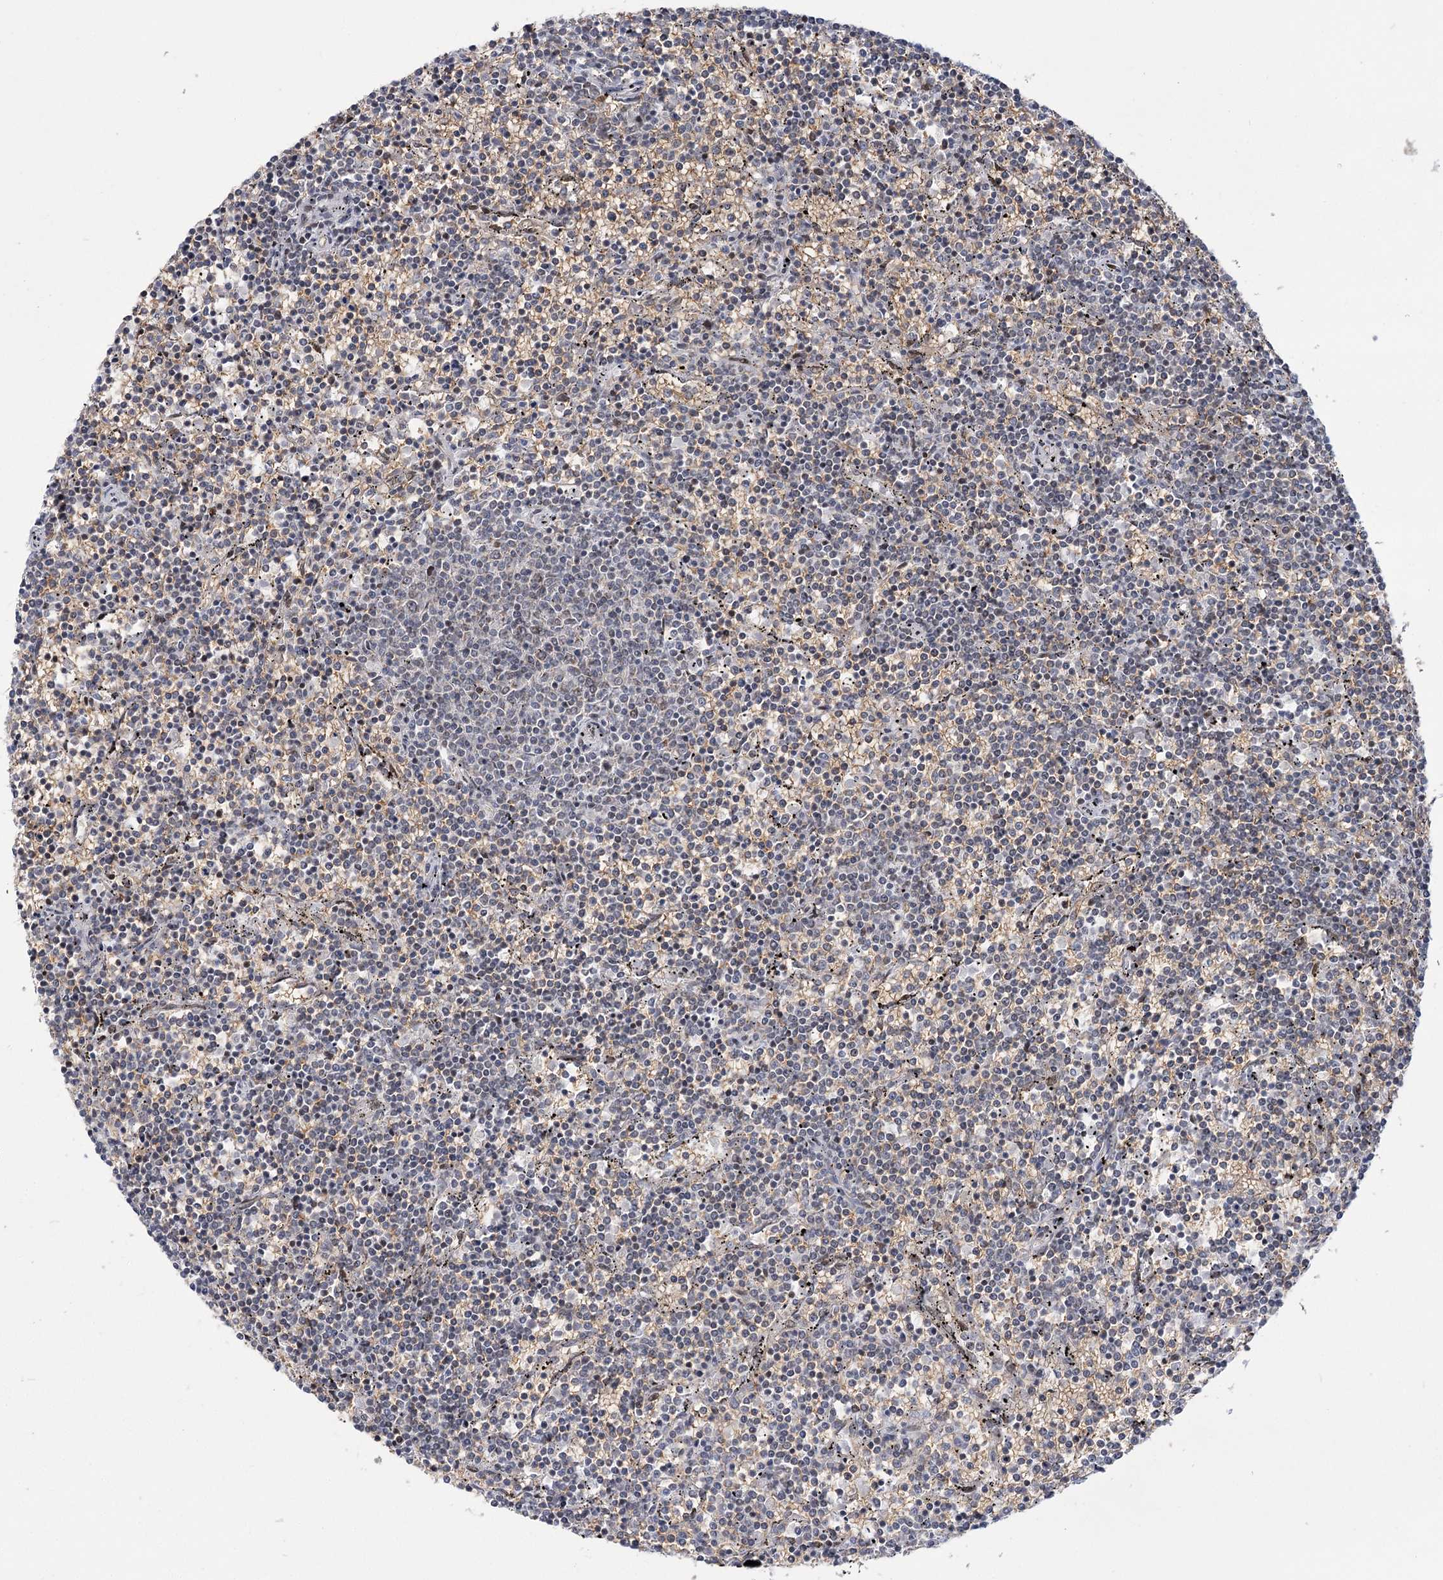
{"staining": {"intensity": "negative", "quantity": "none", "location": "none"}, "tissue": "lymphoma", "cell_type": "Tumor cells", "image_type": "cancer", "snomed": [{"axis": "morphology", "description": "Malignant lymphoma, non-Hodgkin's type, Low grade"}, {"axis": "topography", "description": "Spleen"}], "caption": "The micrograph shows no significant staining in tumor cells of lymphoma. (Stains: DAB (3,3'-diaminobenzidine) immunohistochemistry with hematoxylin counter stain, Microscopy: brightfield microscopy at high magnification).", "gene": "NSMCE4A", "patient": {"sex": "female", "age": 50}}